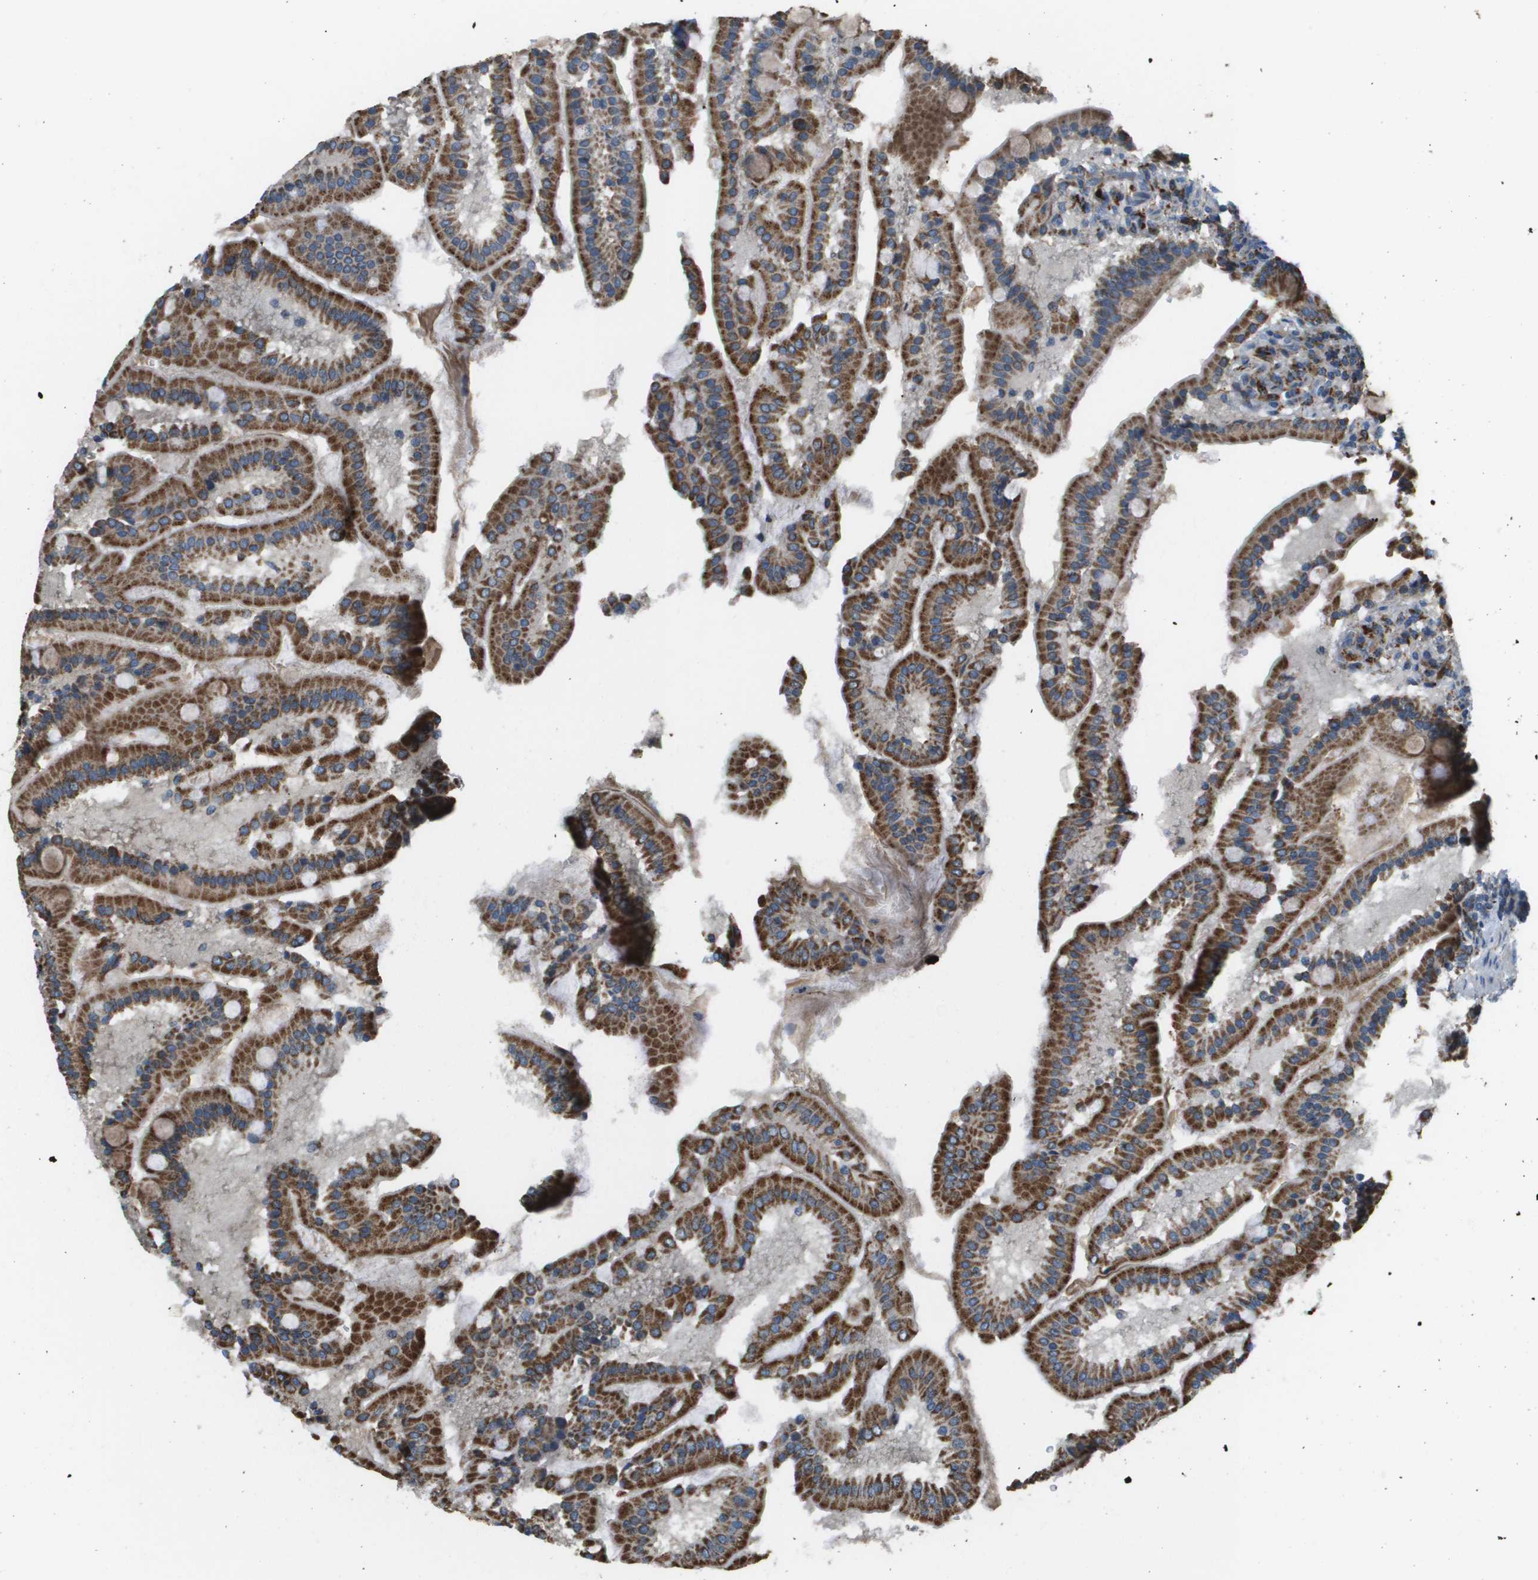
{"staining": {"intensity": "strong", "quantity": ">75%", "location": "cytoplasmic/membranous"}, "tissue": "duodenum", "cell_type": "Glandular cells", "image_type": "normal", "snomed": [{"axis": "morphology", "description": "Normal tissue, NOS"}, {"axis": "topography", "description": "Duodenum"}], "caption": "Glandular cells reveal high levels of strong cytoplasmic/membranous expression in about >75% of cells in benign human duodenum.", "gene": "NRK", "patient": {"sex": "male", "age": 50}}